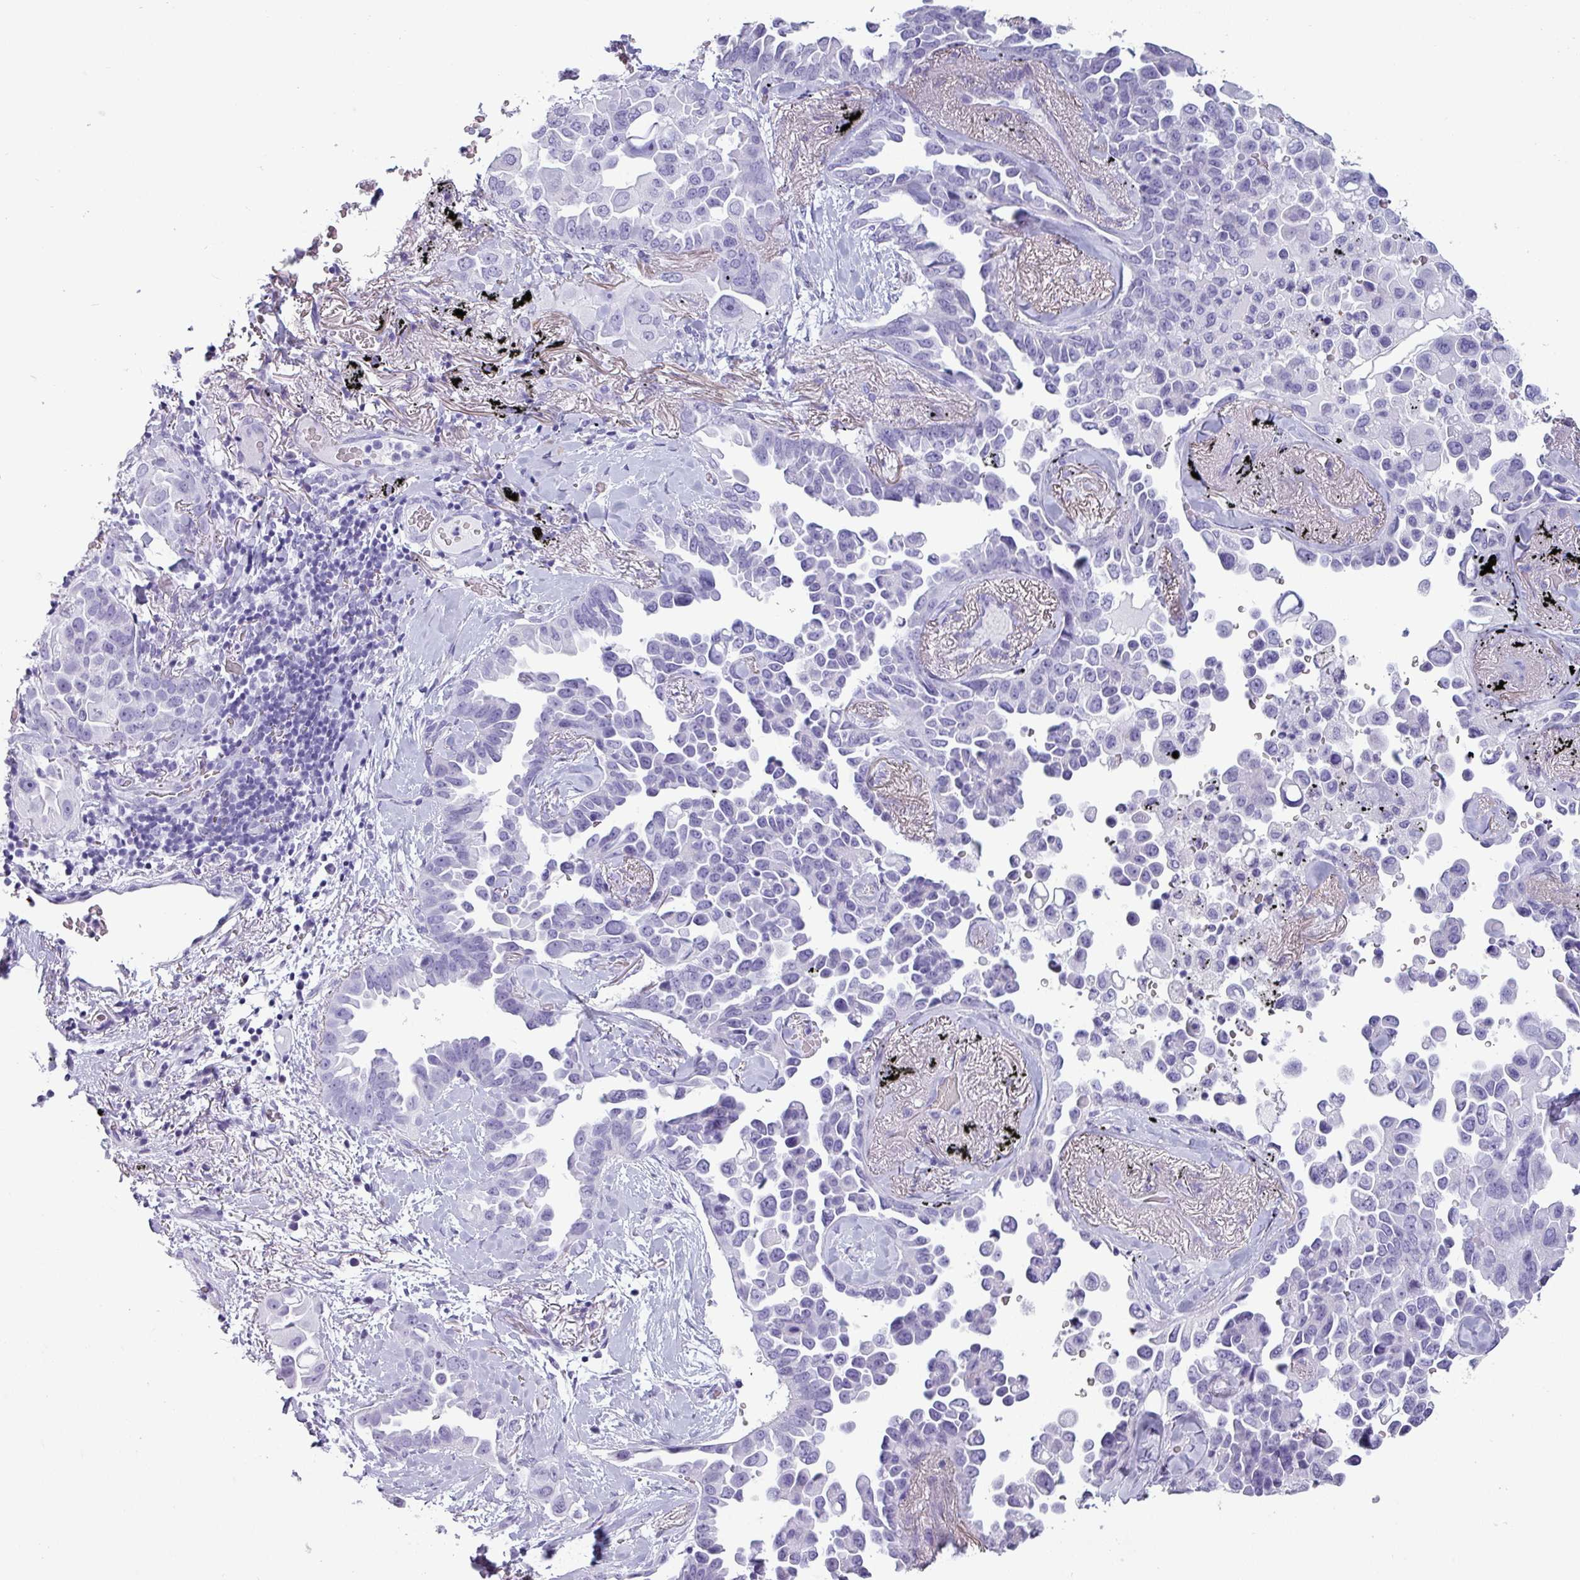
{"staining": {"intensity": "negative", "quantity": "none", "location": "none"}, "tissue": "lung cancer", "cell_type": "Tumor cells", "image_type": "cancer", "snomed": [{"axis": "morphology", "description": "Adenocarcinoma, NOS"}, {"axis": "topography", "description": "Lung"}], "caption": "This is a image of IHC staining of lung adenocarcinoma, which shows no positivity in tumor cells. (Stains: DAB immunohistochemistry (IHC) with hematoxylin counter stain, Microscopy: brightfield microscopy at high magnification).", "gene": "CRYBB2", "patient": {"sex": "female", "age": 67}}